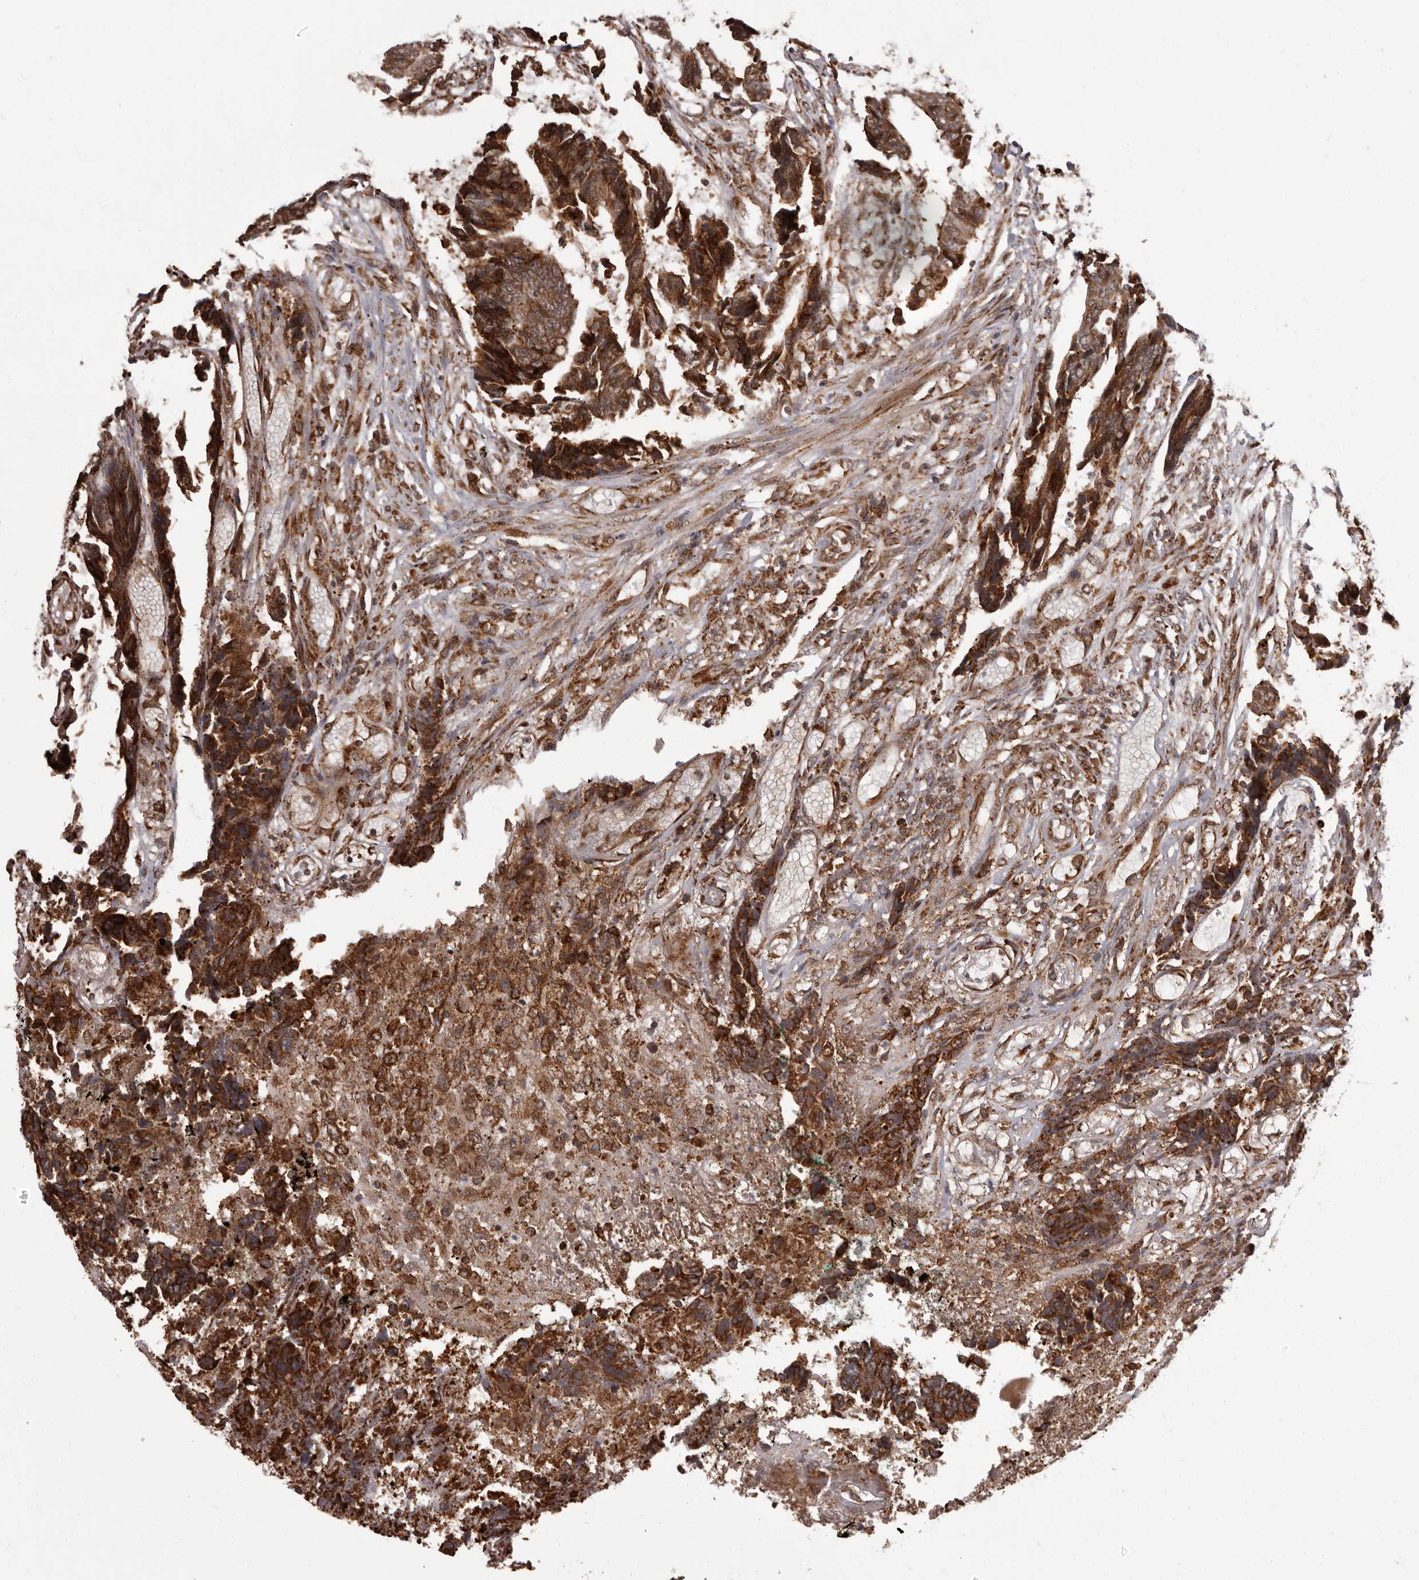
{"staining": {"intensity": "strong", "quantity": ">75%", "location": "cytoplasmic/membranous"}, "tissue": "colorectal cancer", "cell_type": "Tumor cells", "image_type": "cancer", "snomed": [{"axis": "morphology", "description": "Adenocarcinoma, NOS"}, {"axis": "topography", "description": "Rectum"}], "caption": "Strong cytoplasmic/membranous protein positivity is seen in about >75% of tumor cells in colorectal cancer.", "gene": "IL32", "patient": {"sex": "male", "age": 84}}